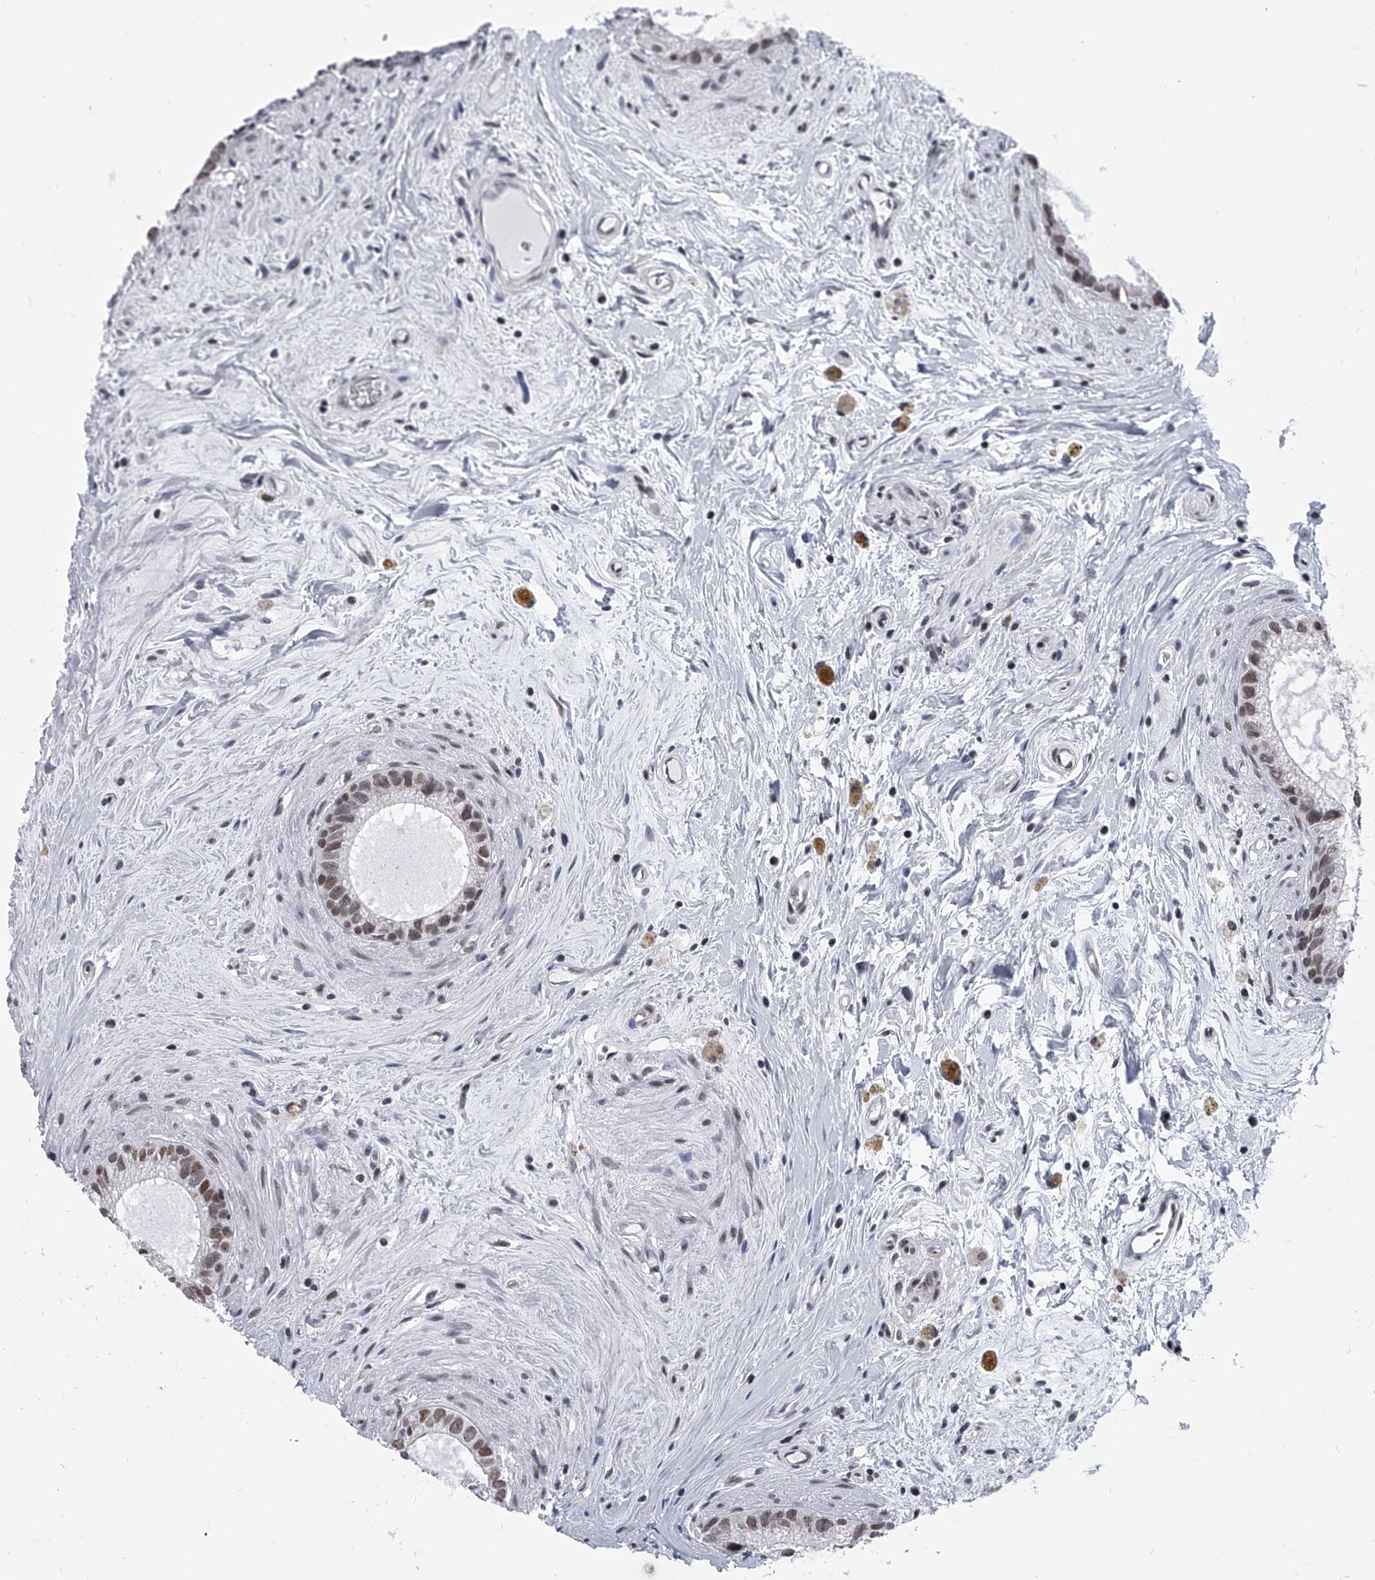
{"staining": {"intensity": "moderate", "quantity": ">75%", "location": "nuclear"}, "tissue": "epididymis", "cell_type": "Glandular cells", "image_type": "normal", "snomed": [{"axis": "morphology", "description": "Normal tissue, NOS"}, {"axis": "topography", "description": "Epididymis"}], "caption": "Immunohistochemical staining of benign epididymis reveals medium levels of moderate nuclear staining in approximately >75% of glandular cells.", "gene": "SIM2", "patient": {"sex": "male", "age": 80}}